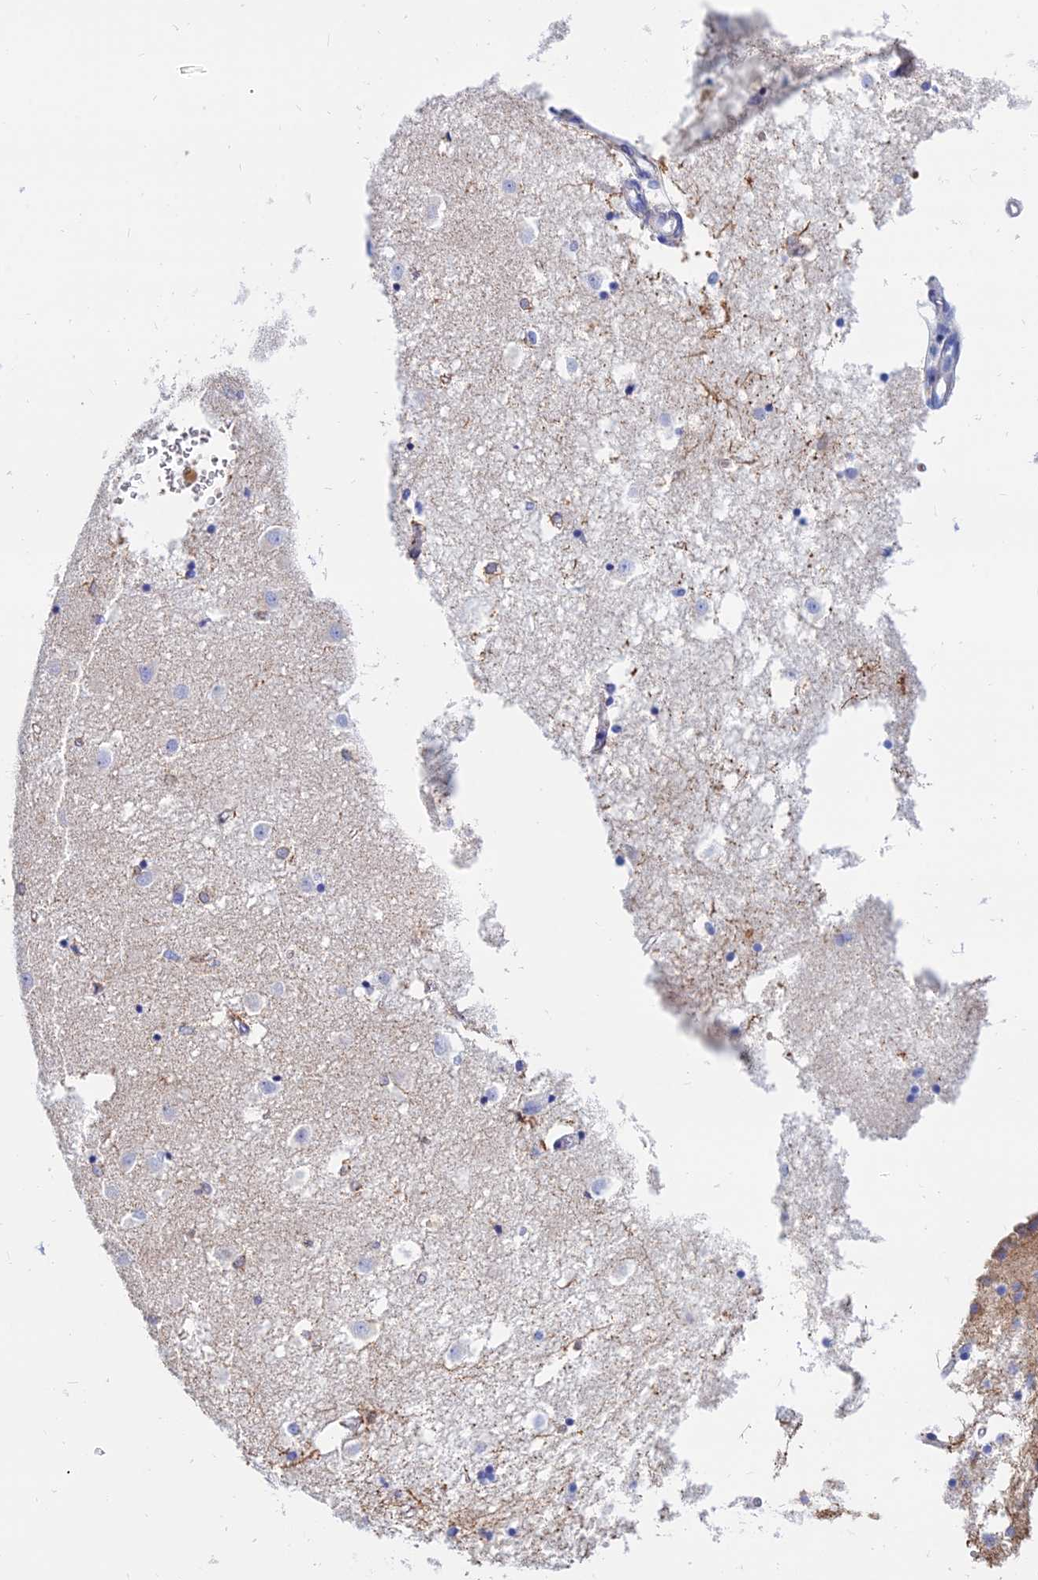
{"staining": {"intensity": "moderate", "quantity": "<25%", "location": "cytoplasmic/membranous"}, "tissue": "caudate", "cell_type": "Glial cells", "image_type": "normal", "snomed": [{"axis": "morphology", "description": "Normal tissue, NOS"}, {"axis": "topography", "description": "Lateral ventricle wall"}], "caption": "Caudate stained with immunohistochemistry displays moderate cytoplasmic/membranous staining in about <25% of glial cells.", "gene": "MGST1", "patient": {"sex": "male", "age": 45}}